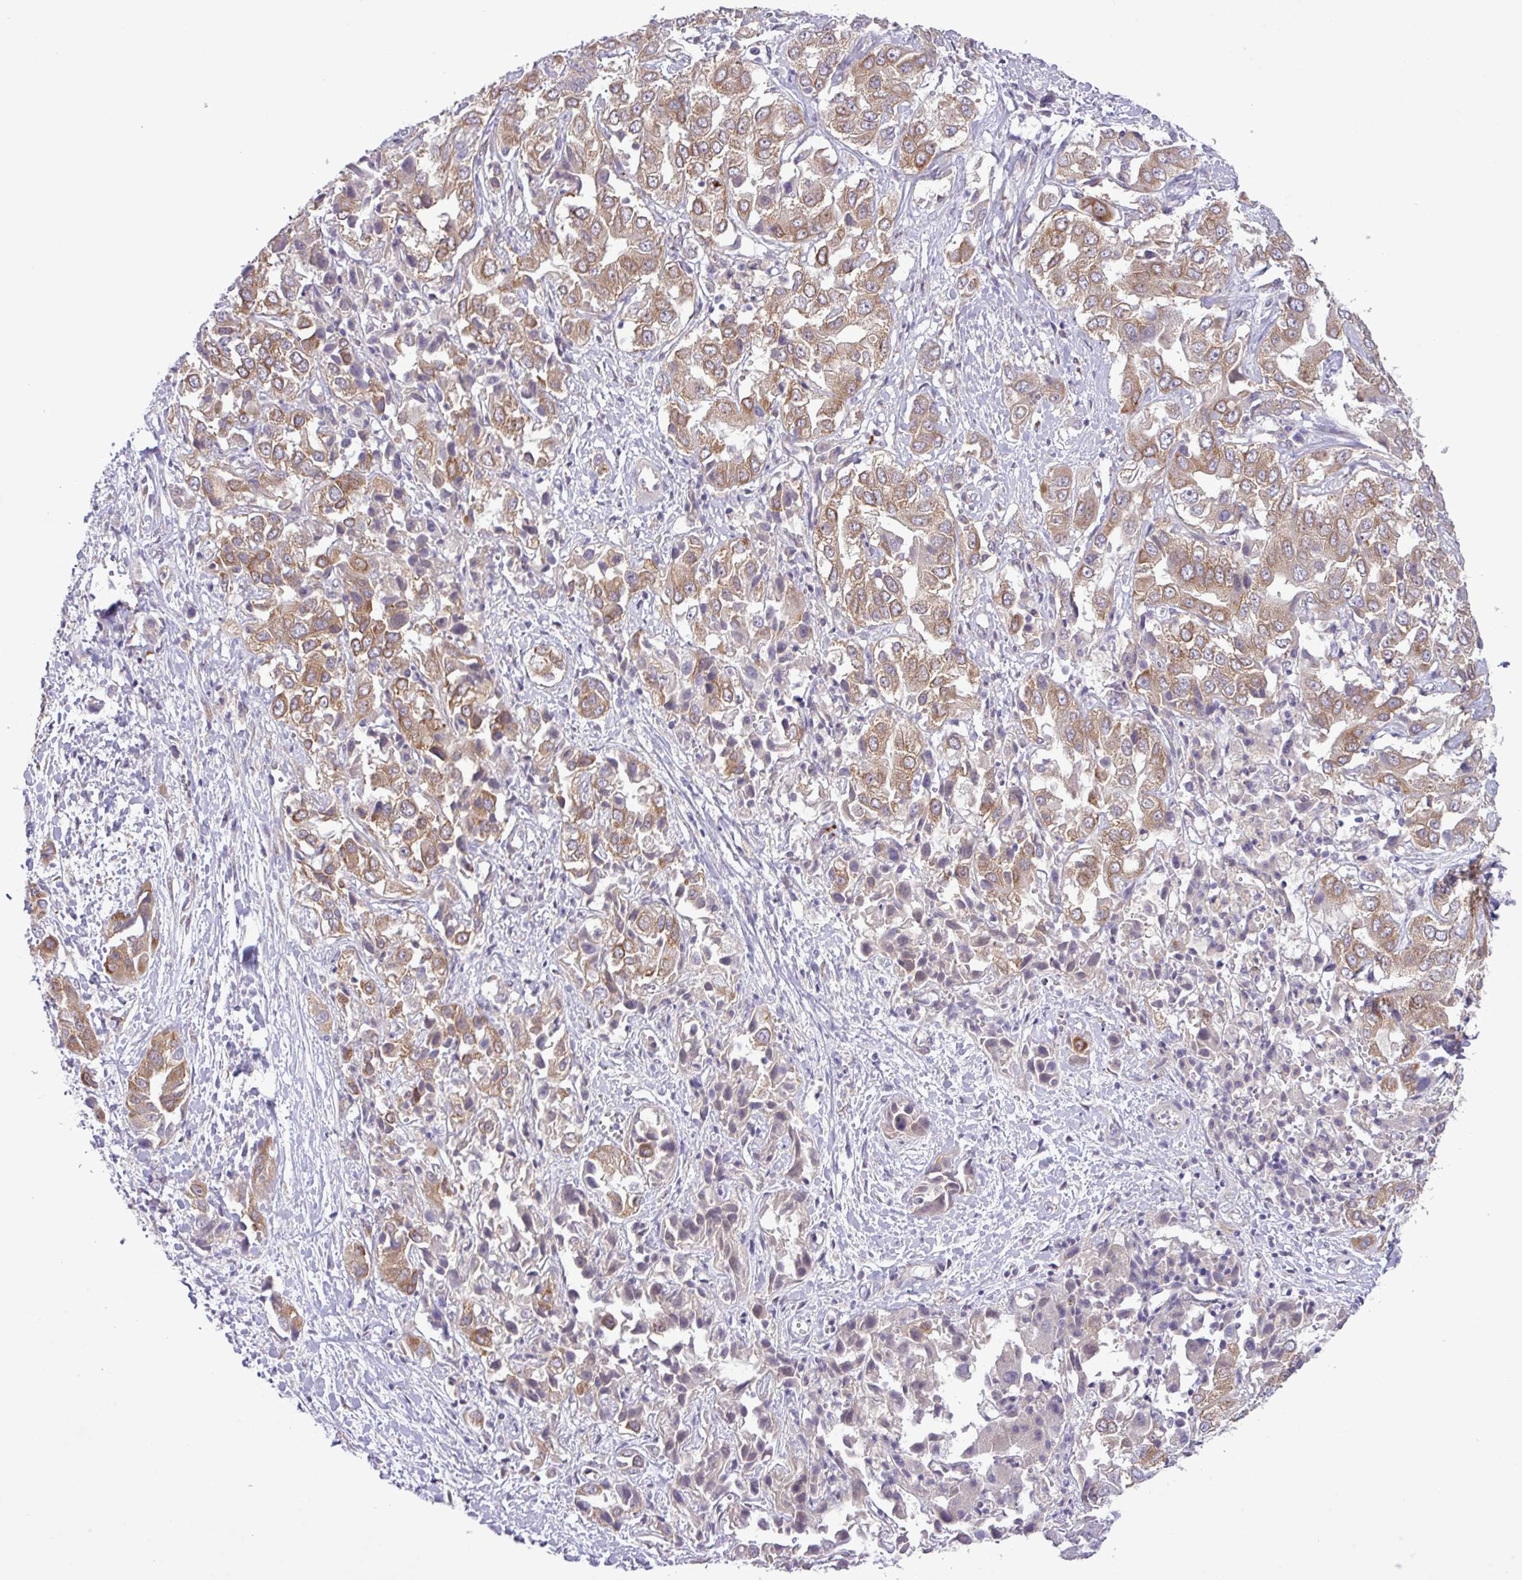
{"staining": {"intensity": "moderate", "quantity": ">75%", "location": "cytoplasmic/membranous"}, "tissue": "liver cancer", "cell_type": "Tumor cells", "image_type": "cancer", "snomed": [{"axis": "morphology", "description": "Cholangiocarcinoma"}, {"axis": "topography", "description": "Liver"}], "caption": "A brown stain highlights moderate cytoplasmic/membranous staining of a protein in liver cholangiocarcinoma tumor cells. The protein is stained brown, and the nuclei are stained in blue (DAB IHC with brightfield microscopy, high magnification).", "gene": "FAM222B", "patient": {"sex": "female", "age": 52}}